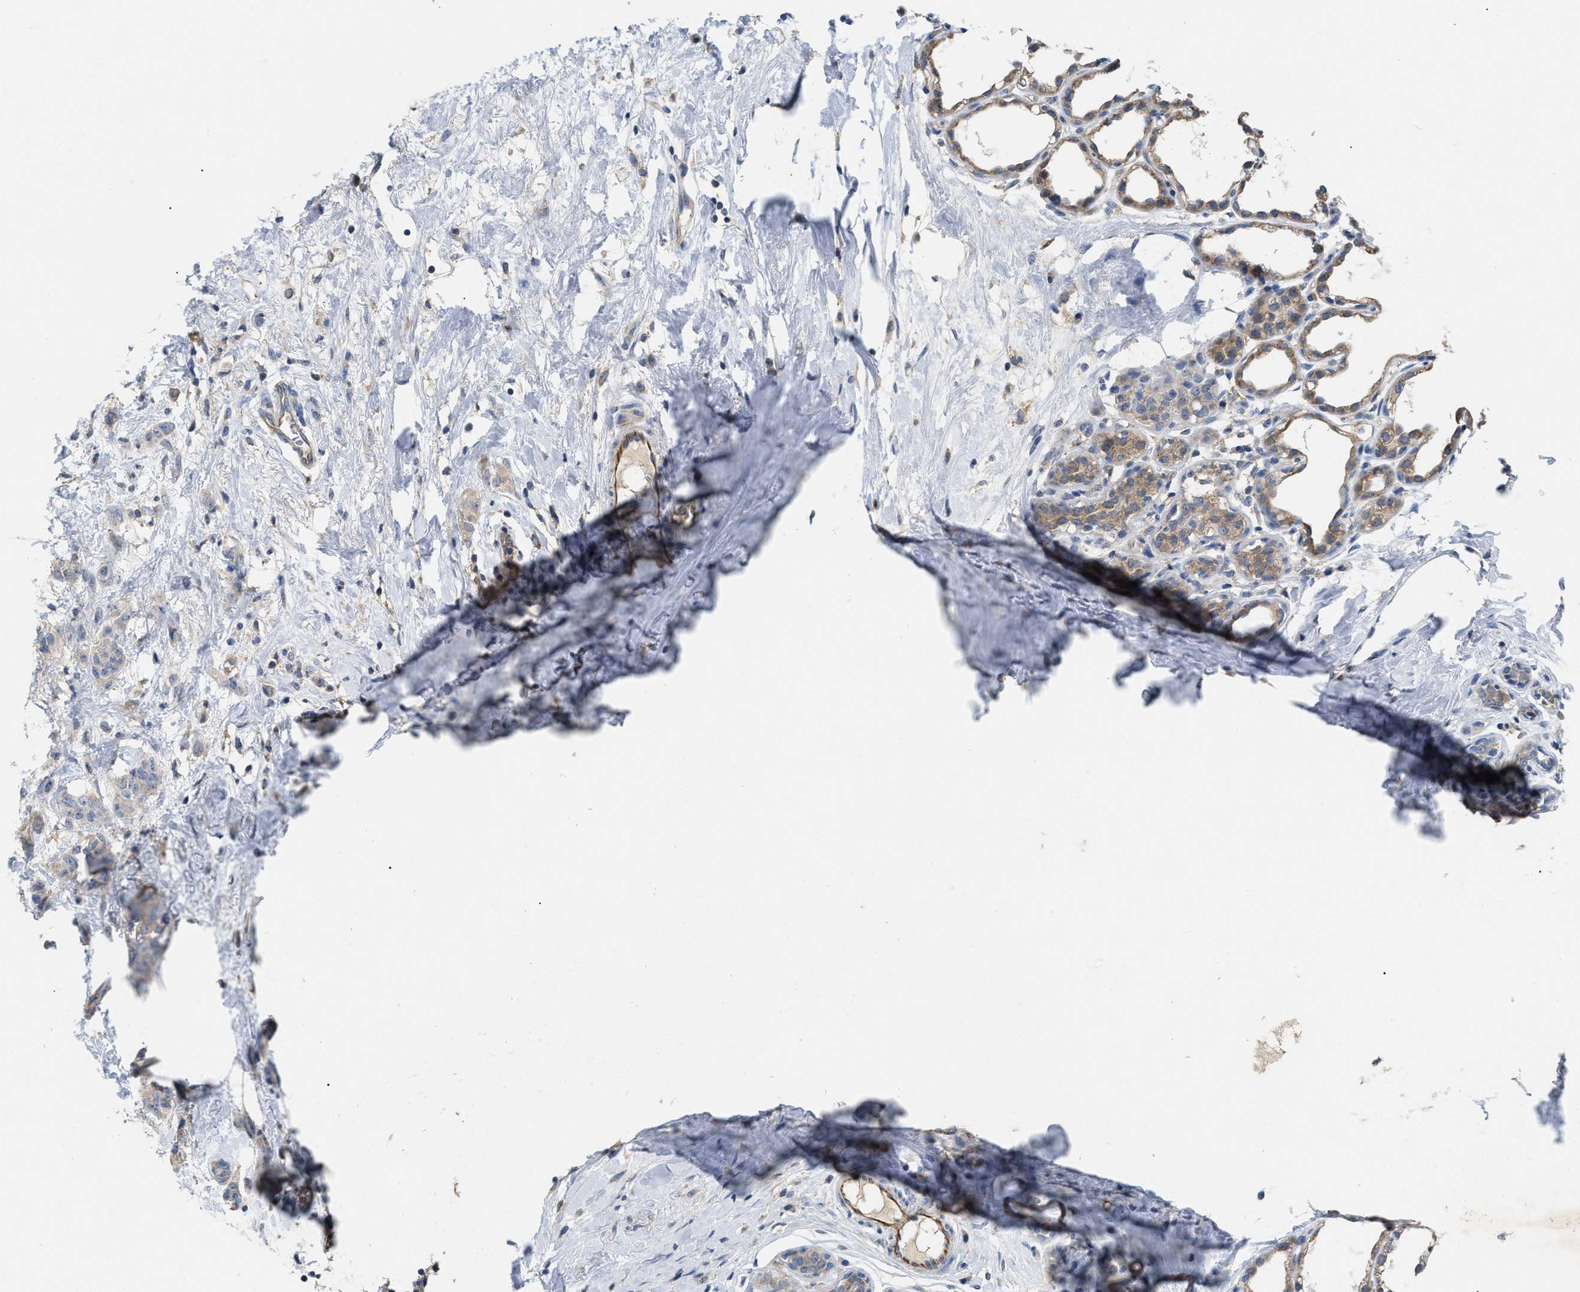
{"staining": {"intensity": "weak", "quantity": "<25%", "location": "cytoplasmic/membranous"}, "tissue": "breast cancer", "cell_type": "Tumor cells", "image_type": "cancer", "snomed": [{"axis": "morphology", "description": "Normal tissue, NOS"}, {"axis": "morphology", "description": "Duct carcinoma"}, {"axis": "topography", "description": "Breast"}], "caption": "This is a photomicrograph of IHC staining of breast invasive ductal carcinoma, which shows no staining in tumor cells. (DAB immunohistochemistry (IHC), high magnification).", "gene": "DHX58", "patient": {"sex": "female", "age": 40}}